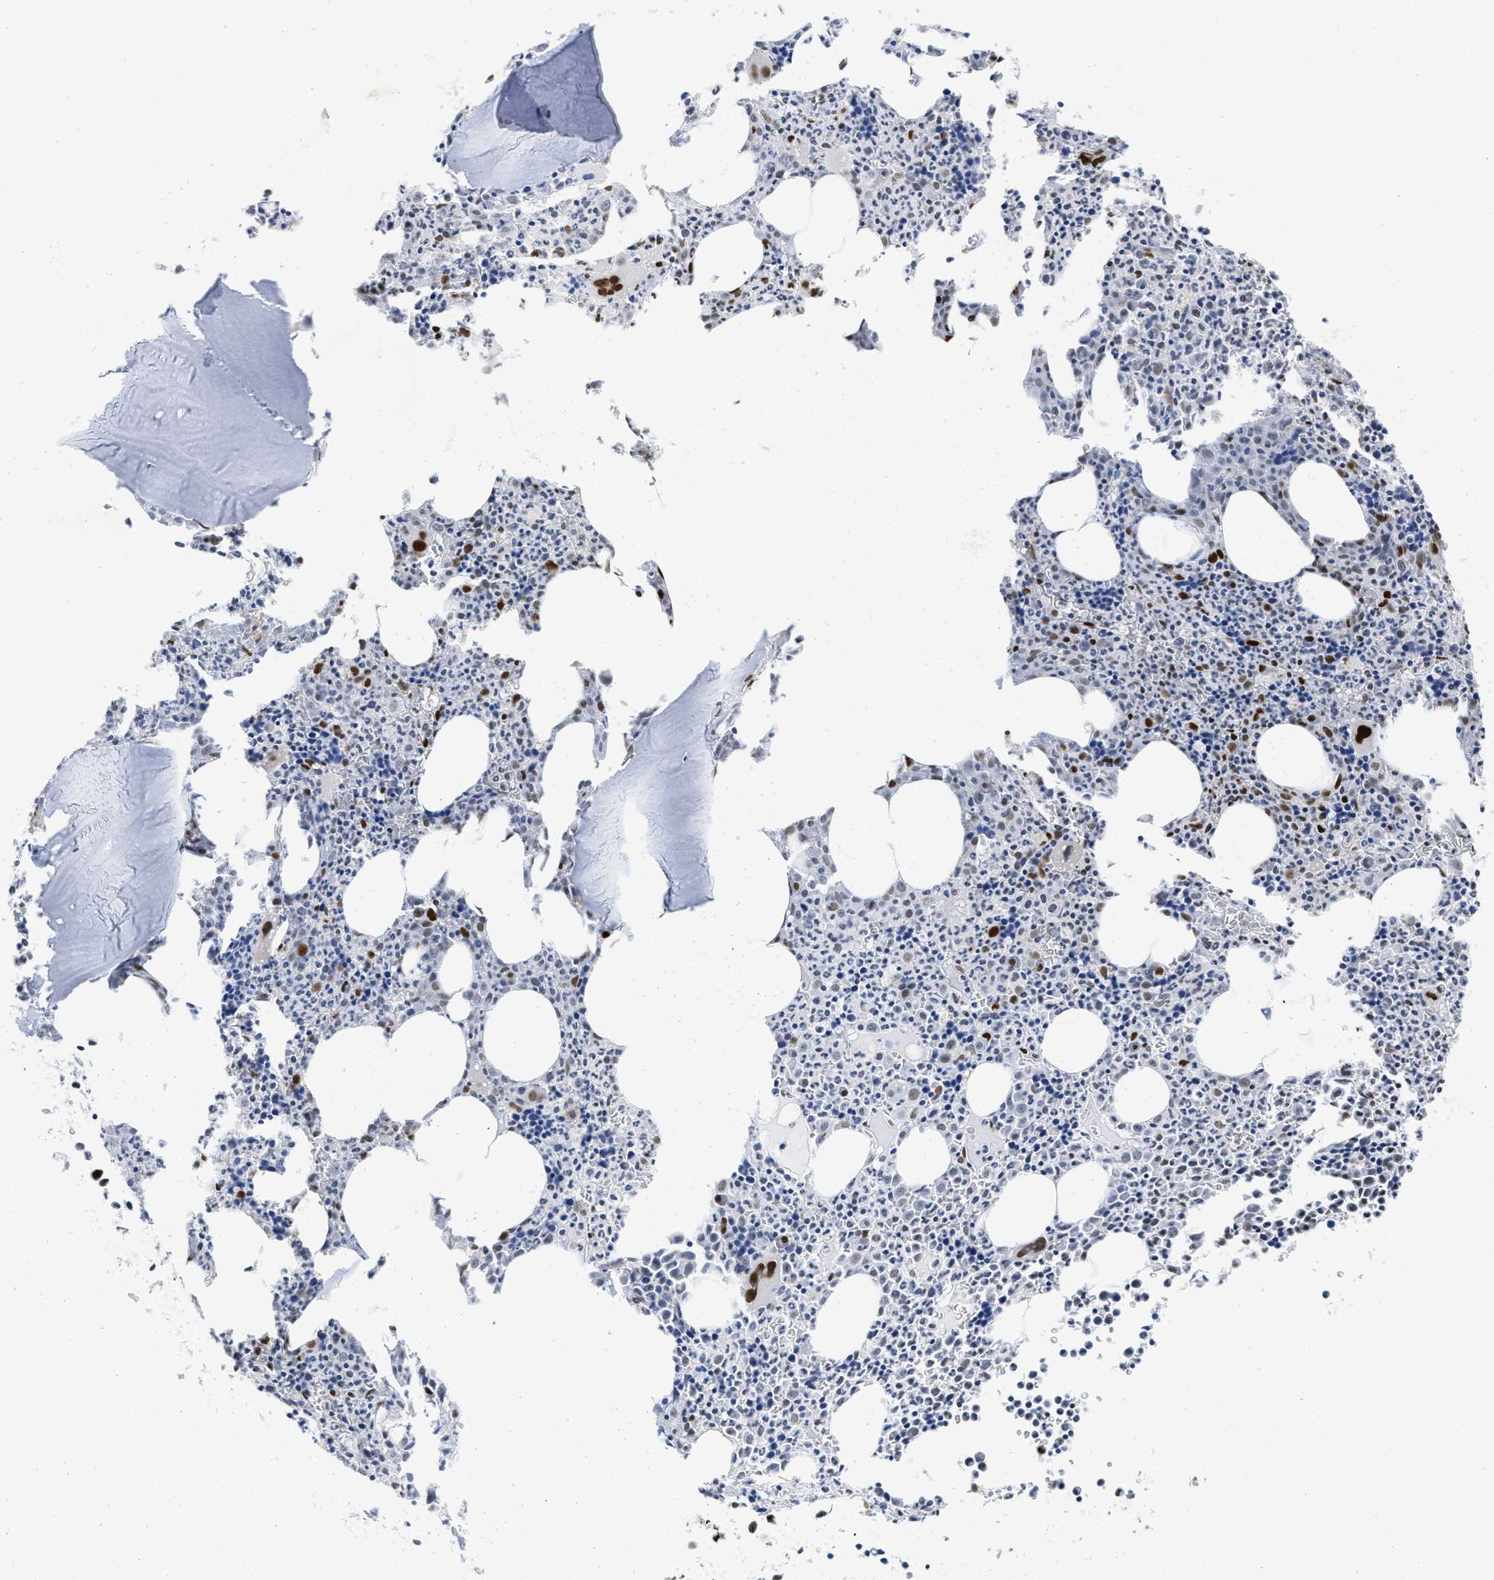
{"staining": {"intensity": "strong", "quantity": "25%-75%", "location": "nuclear"}, "tissue": "bone marrow", "cell_type": "Hematopoietic cells", "image_type": "normal", "snomed": [{"axis": "morphology", "description": "Normal tissue, NOS"}, {"axis": "morphology", "description": "Inflammation, NOS"}, {"axis": "topography", "description": "Bone marrow"}], "caption": "This photomicrograph shows IHC staining of normal bone marrow, with high strong nuclear positivity in approximately 25%-75% of hematopoietic cells.", "gene": "CREB1", "patient": {"sex": "male", "age": 31}}